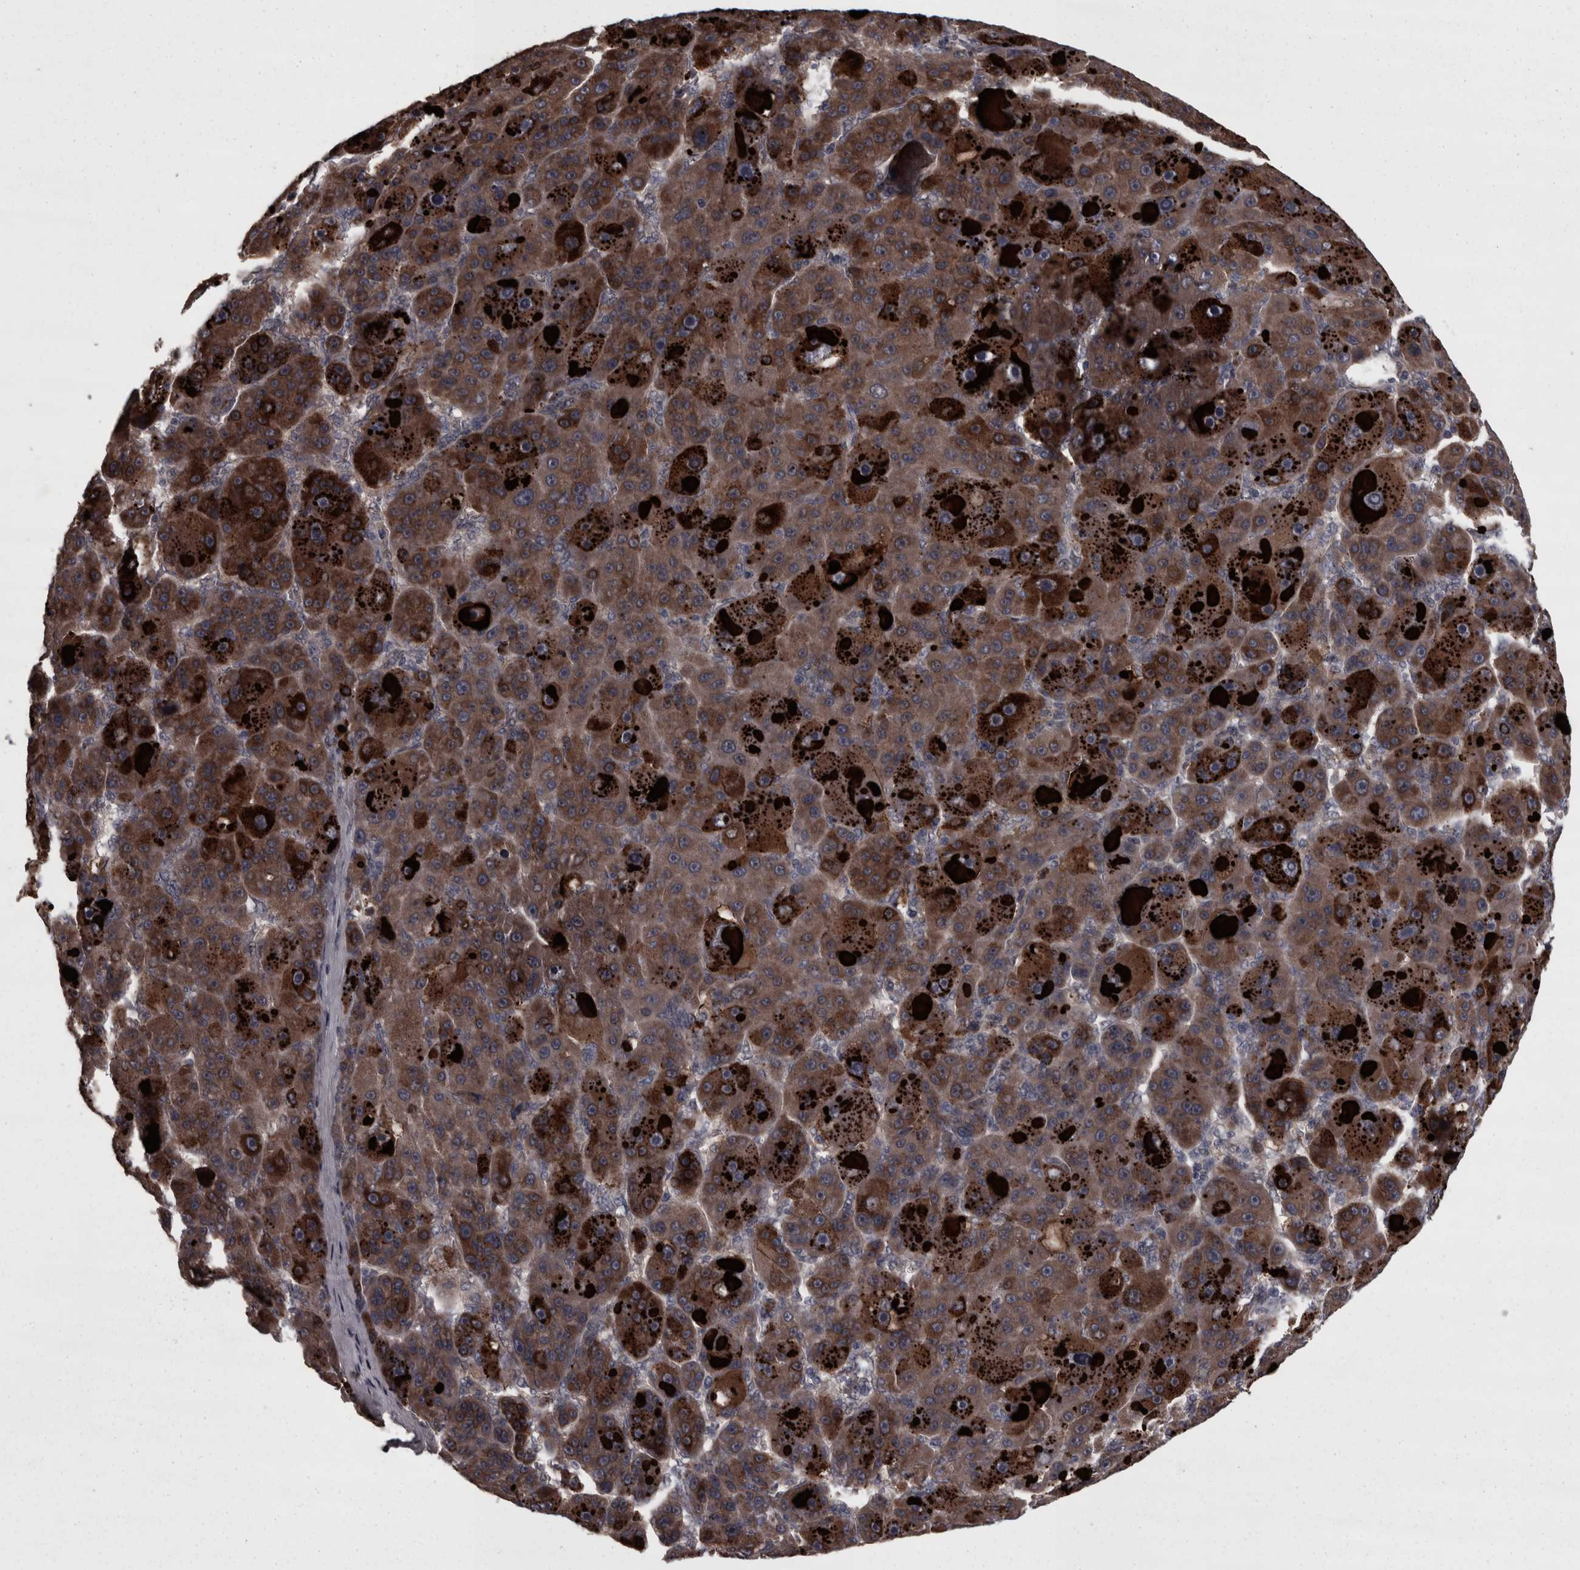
{"staining": {"intensity": "strong", "quantity": "25%-75%", "location": "cytoplasmic/membranous"}, "tissue": "liver cancer", "cell_type": "Tumor cells", "image_type": "cancer", "snomed": [{"axis": "morphology", "description": "Carcinoma, Hepatocellular, NOS"}, {"axis": "topography", "description": "Liver"}], "caption": "The image demonstrates a brown stain indicating the presence of a protein in the cytoplasmic/membranous of tumor cells in liver cancer (hepatocellular carcinoma).", "gene": "PCDH17", "patient": {"sex": "male", "age": 76}}